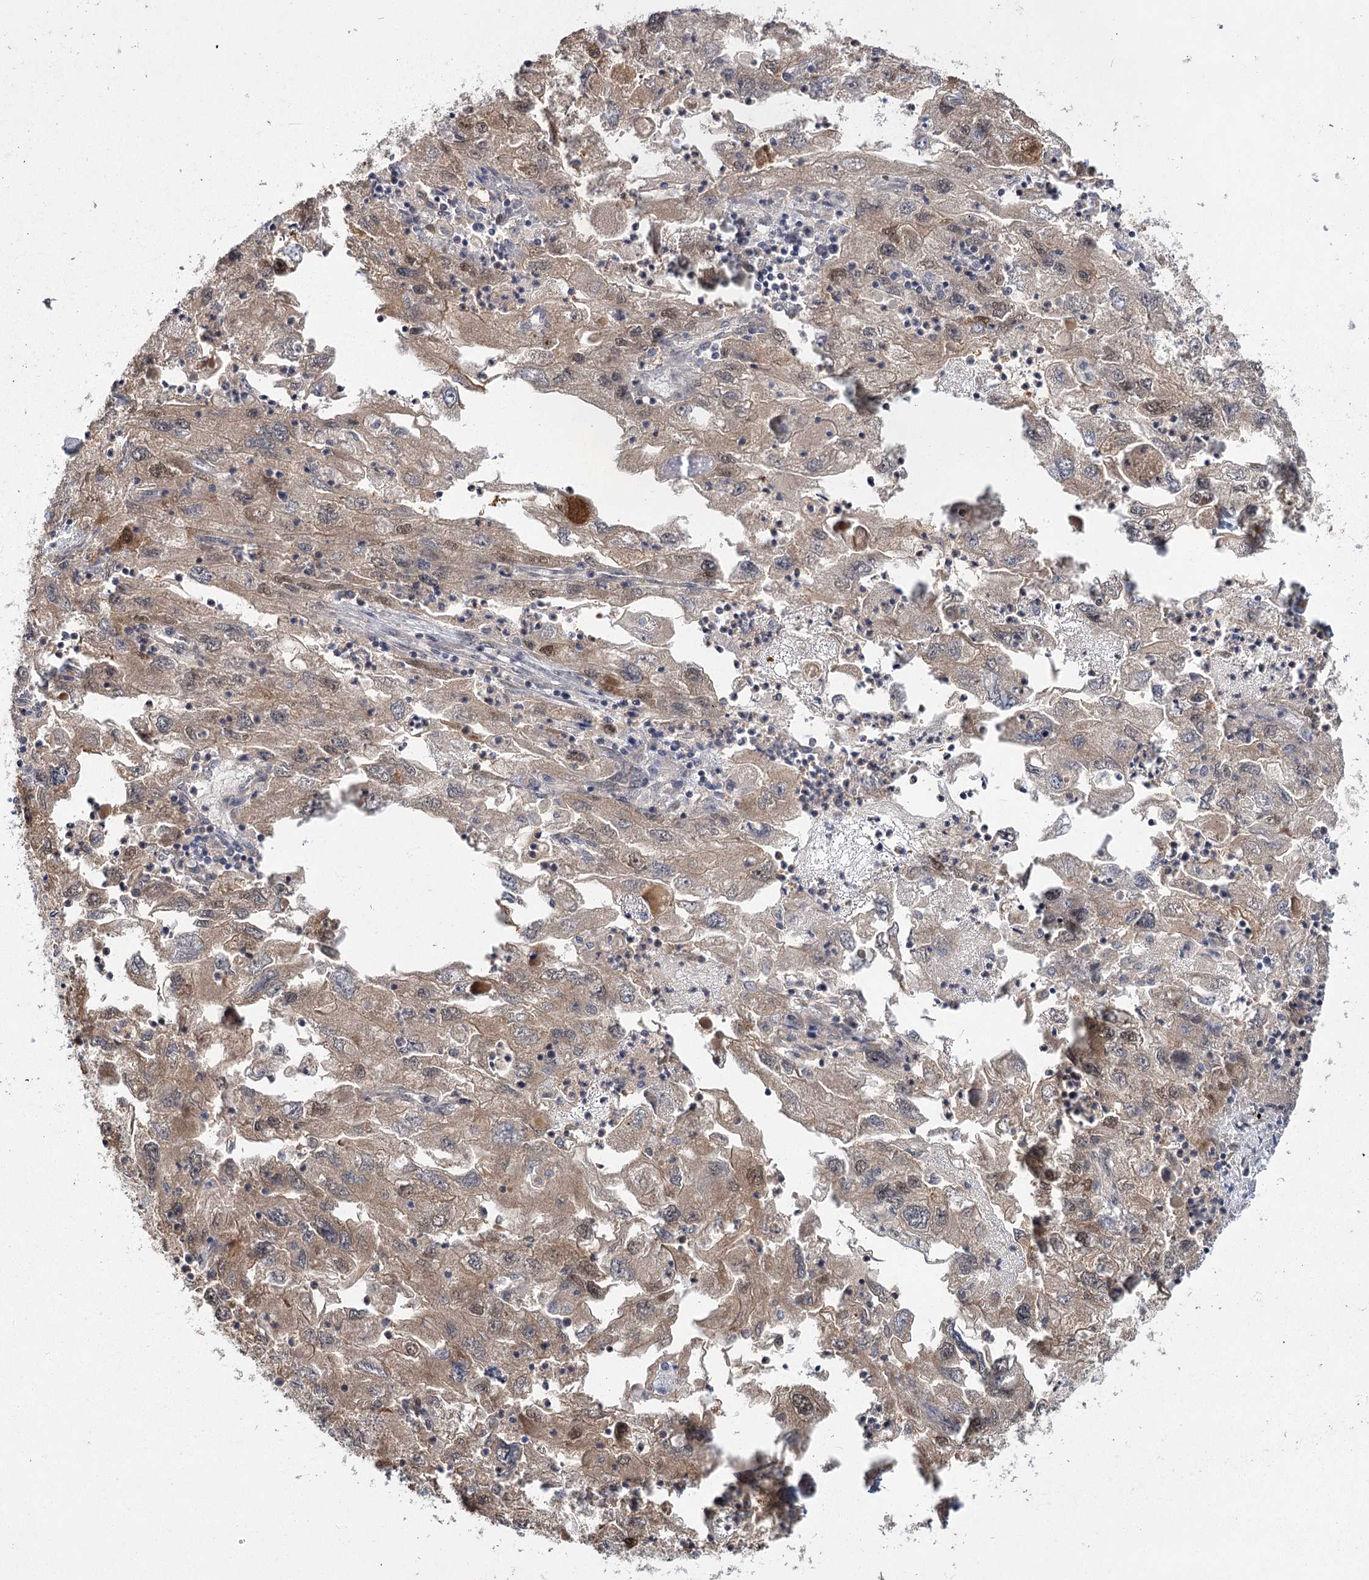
{"staining": {"intensity": "weak", "quantity": ">75%", "location": "cytoplasmic/membranous,nuclear"}, "tissue": "endometrial cancer", "cell_type": "Tumor cells", "image_type": "cancer", "snomed": [{"axis": "morphology", "description": "Adenocarcinoma, NOS"}, {"axis": "topography", "description": "Endometrium"}], "caption": "A histopathology image of human adenocarcinoma (endometrial) stained for a protein demonstrates weak cytoplasmic/membranous and nuclear brown staining in tumor cells. Nuclei are stained in blue.", "gene": "TBC1D9B", "patient": {"sex": "female", "age": 49}}